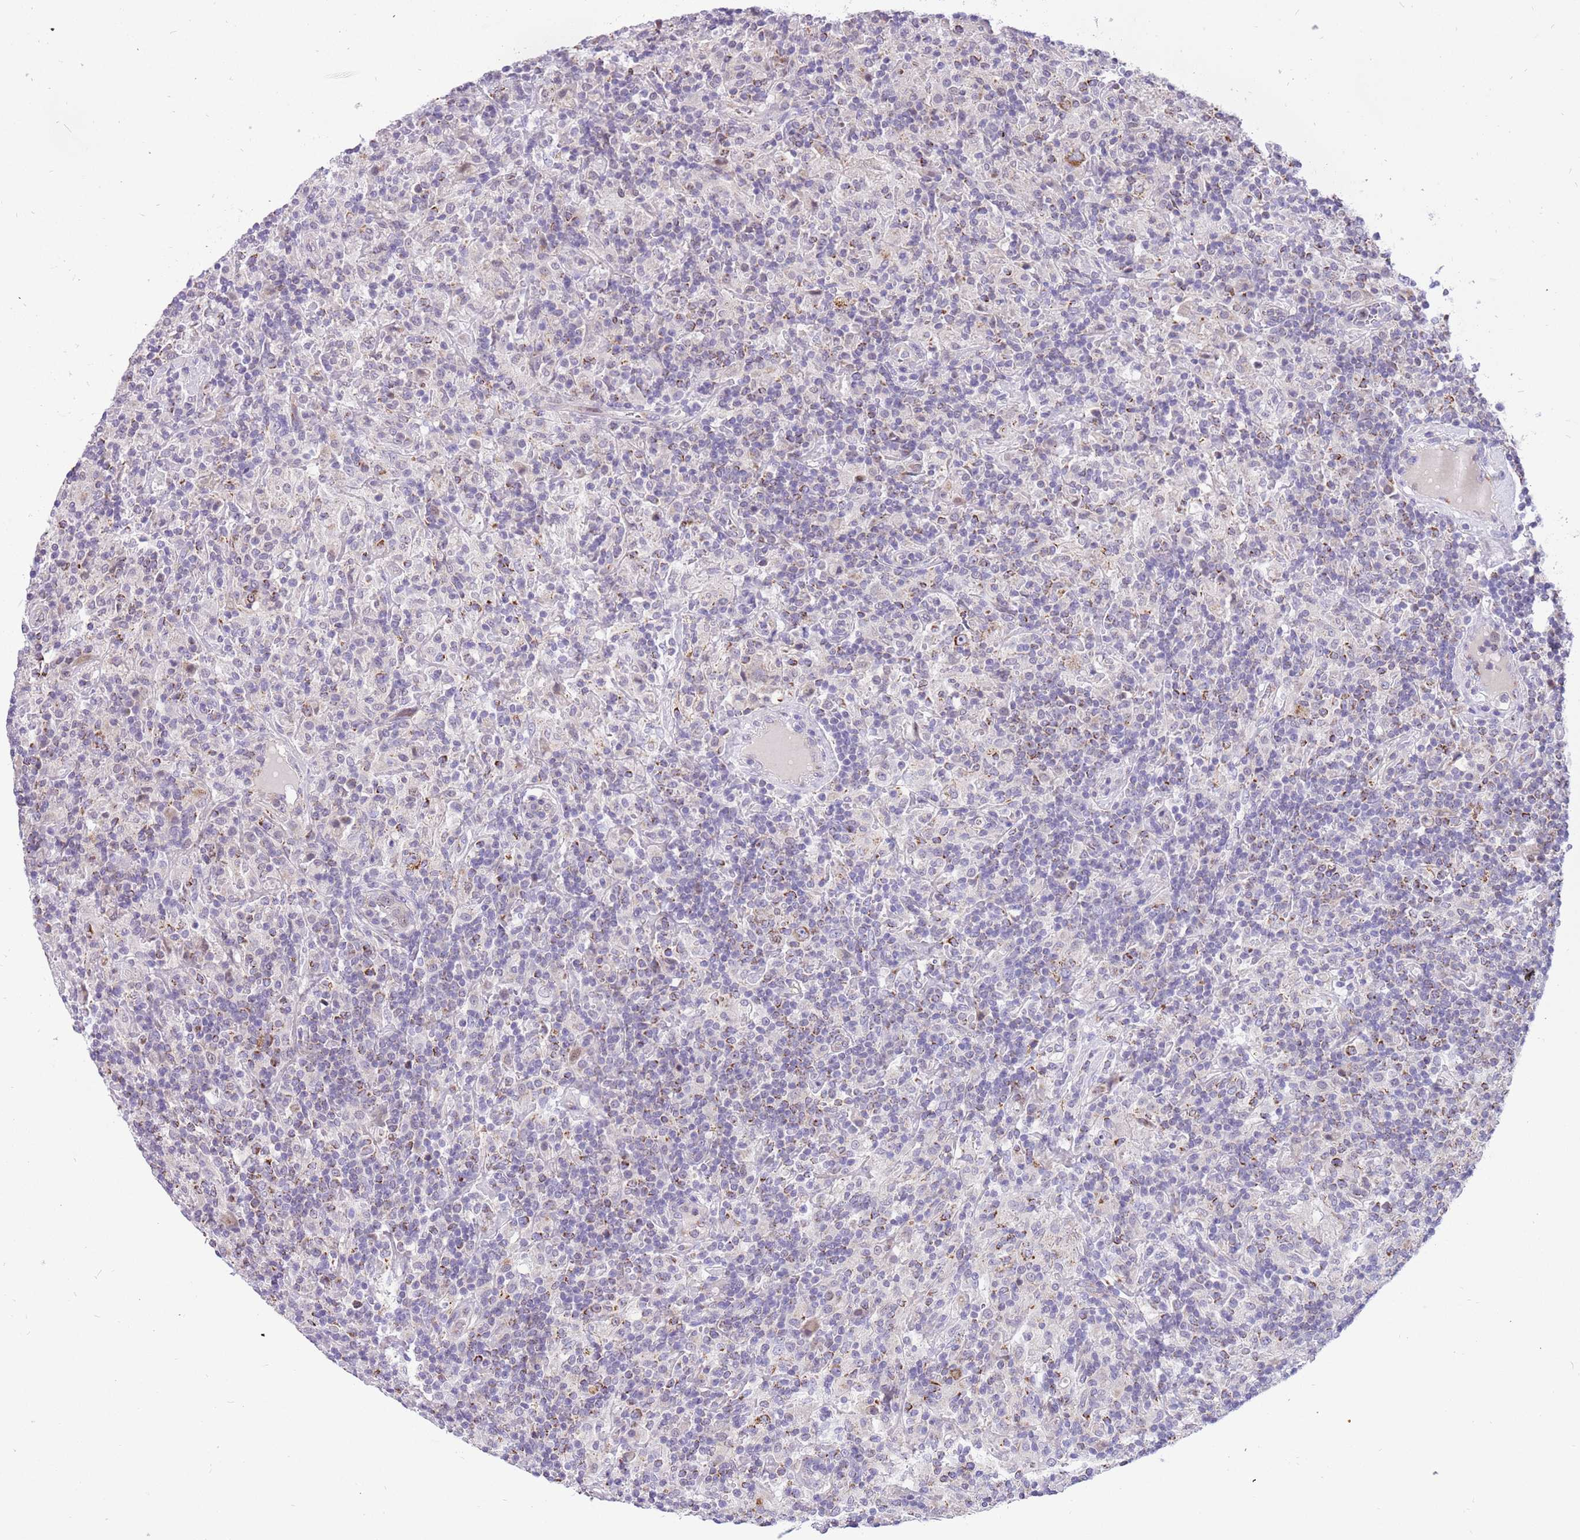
{"staining": {"intensity": "moderate", "quantity": "25%-75%", "location": "cytoplasmic/membranous"}, "tissue": "lymphoma", "cell_type": "Tumor cells", "image_type": "cancer", "snomed": [{"axis": "morphology", "description": "Hodgkin's disease, NOS"}, {"axis": "topography", "description": "Lymph node"}], "caption": "Immunohistochemical staining of human lymphoma reveals moderate cytoplasmic/membranous protein positivity in approximately 25%-75% of tumor cells.", "gene": "COX17", "patient": {"sex": "male", "age": 70}}